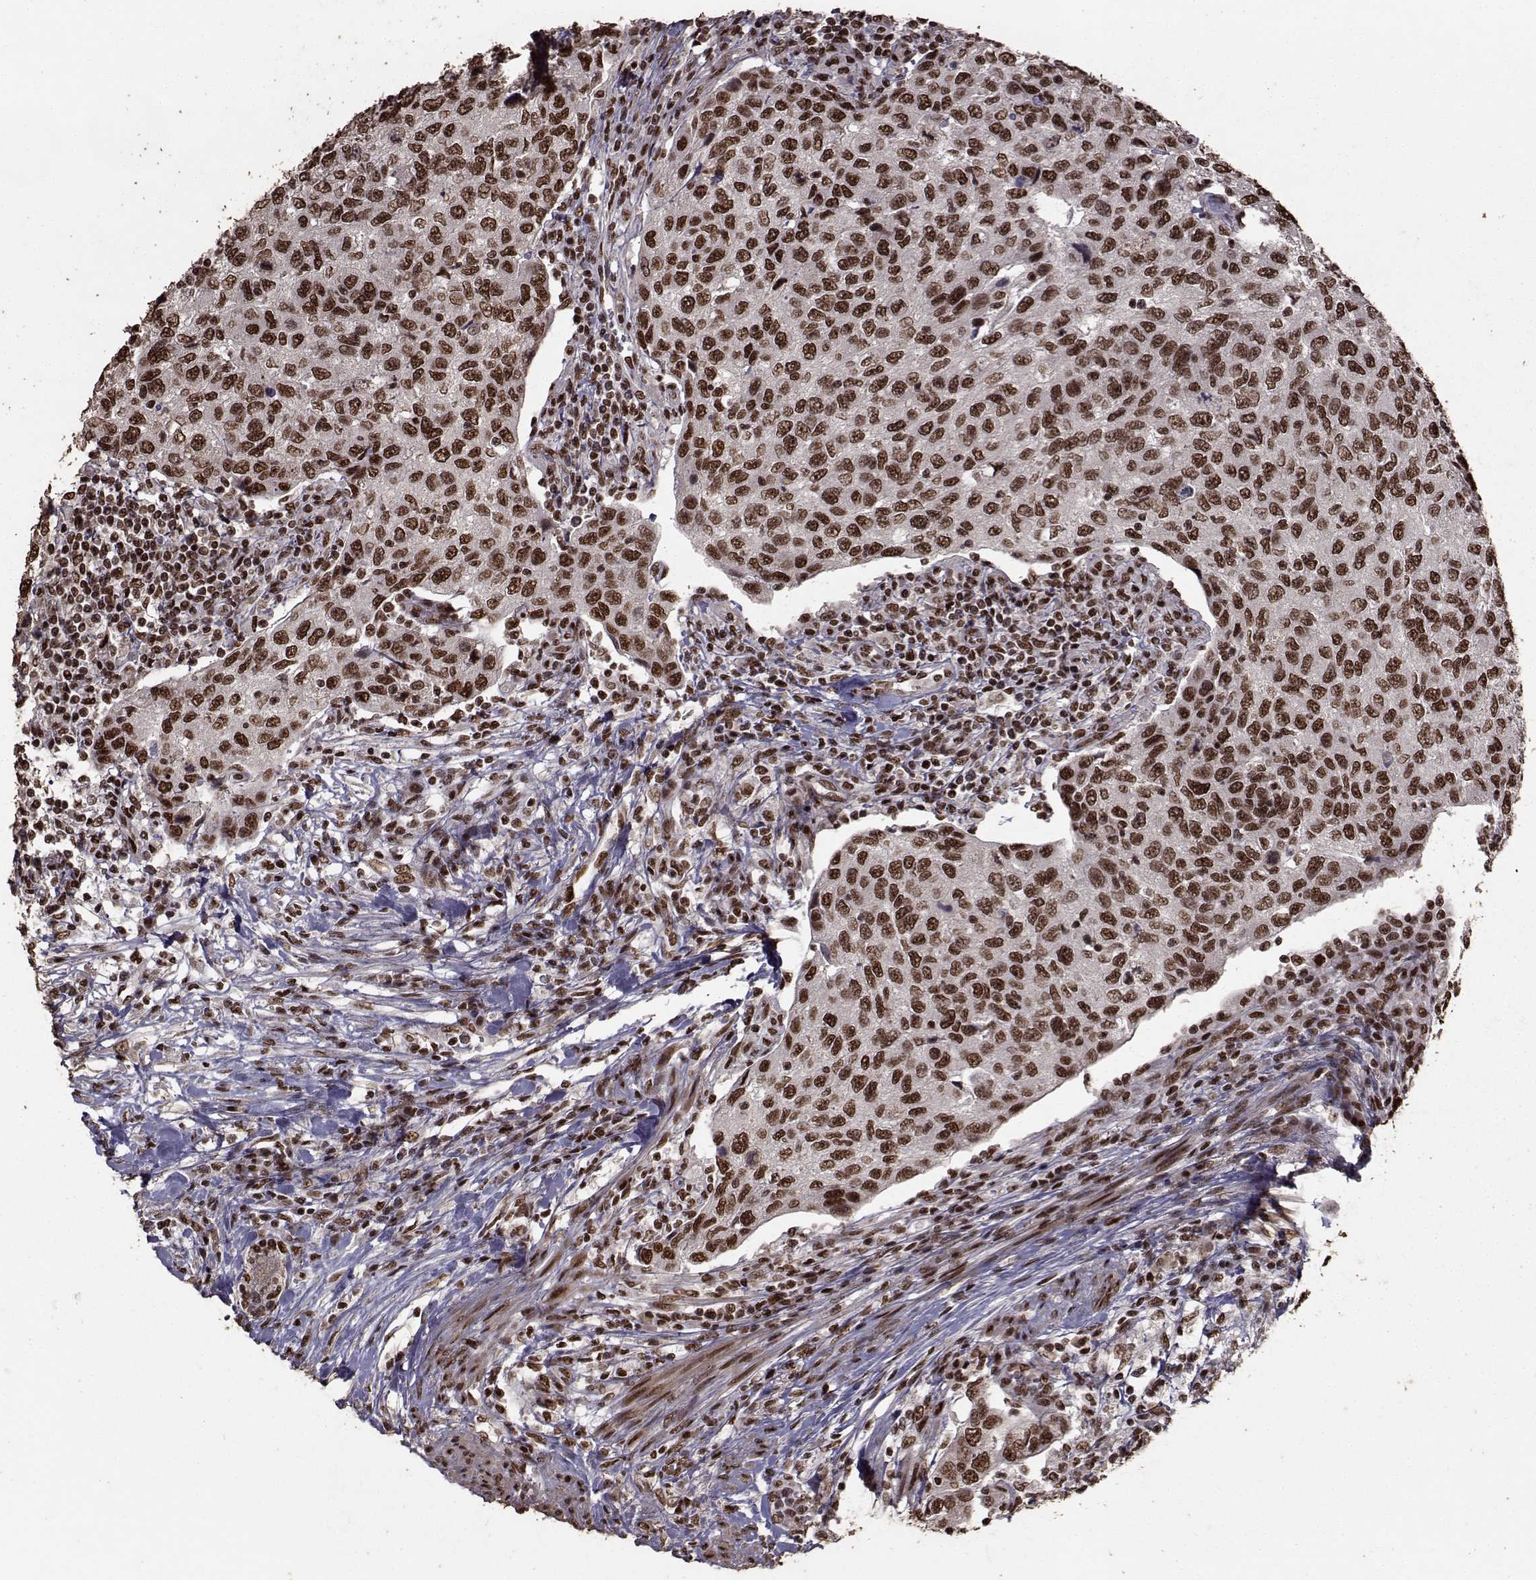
{"staining": {"intensity": "strong", "quantity": ">75%", "location": "nuclear"}, "tissue": "urothelial cancer", "cell_type": "Tumor cells", "image_type": "cancer", "snomed": [{"axis": "morphology", "description": "Urothelial carcinoma, High grade"}, {"axis": "topography", "description": "Urinary bladder"}], "caption": "This photomicrograph exhibits immunohistochemistry (IHC) staining of human high-grade urothelial carcinoma, with high strong nuclear positivity in about >75% of tumor cells.", "gene": "SF1", "patient": {"sex": "female", "age": 78}}